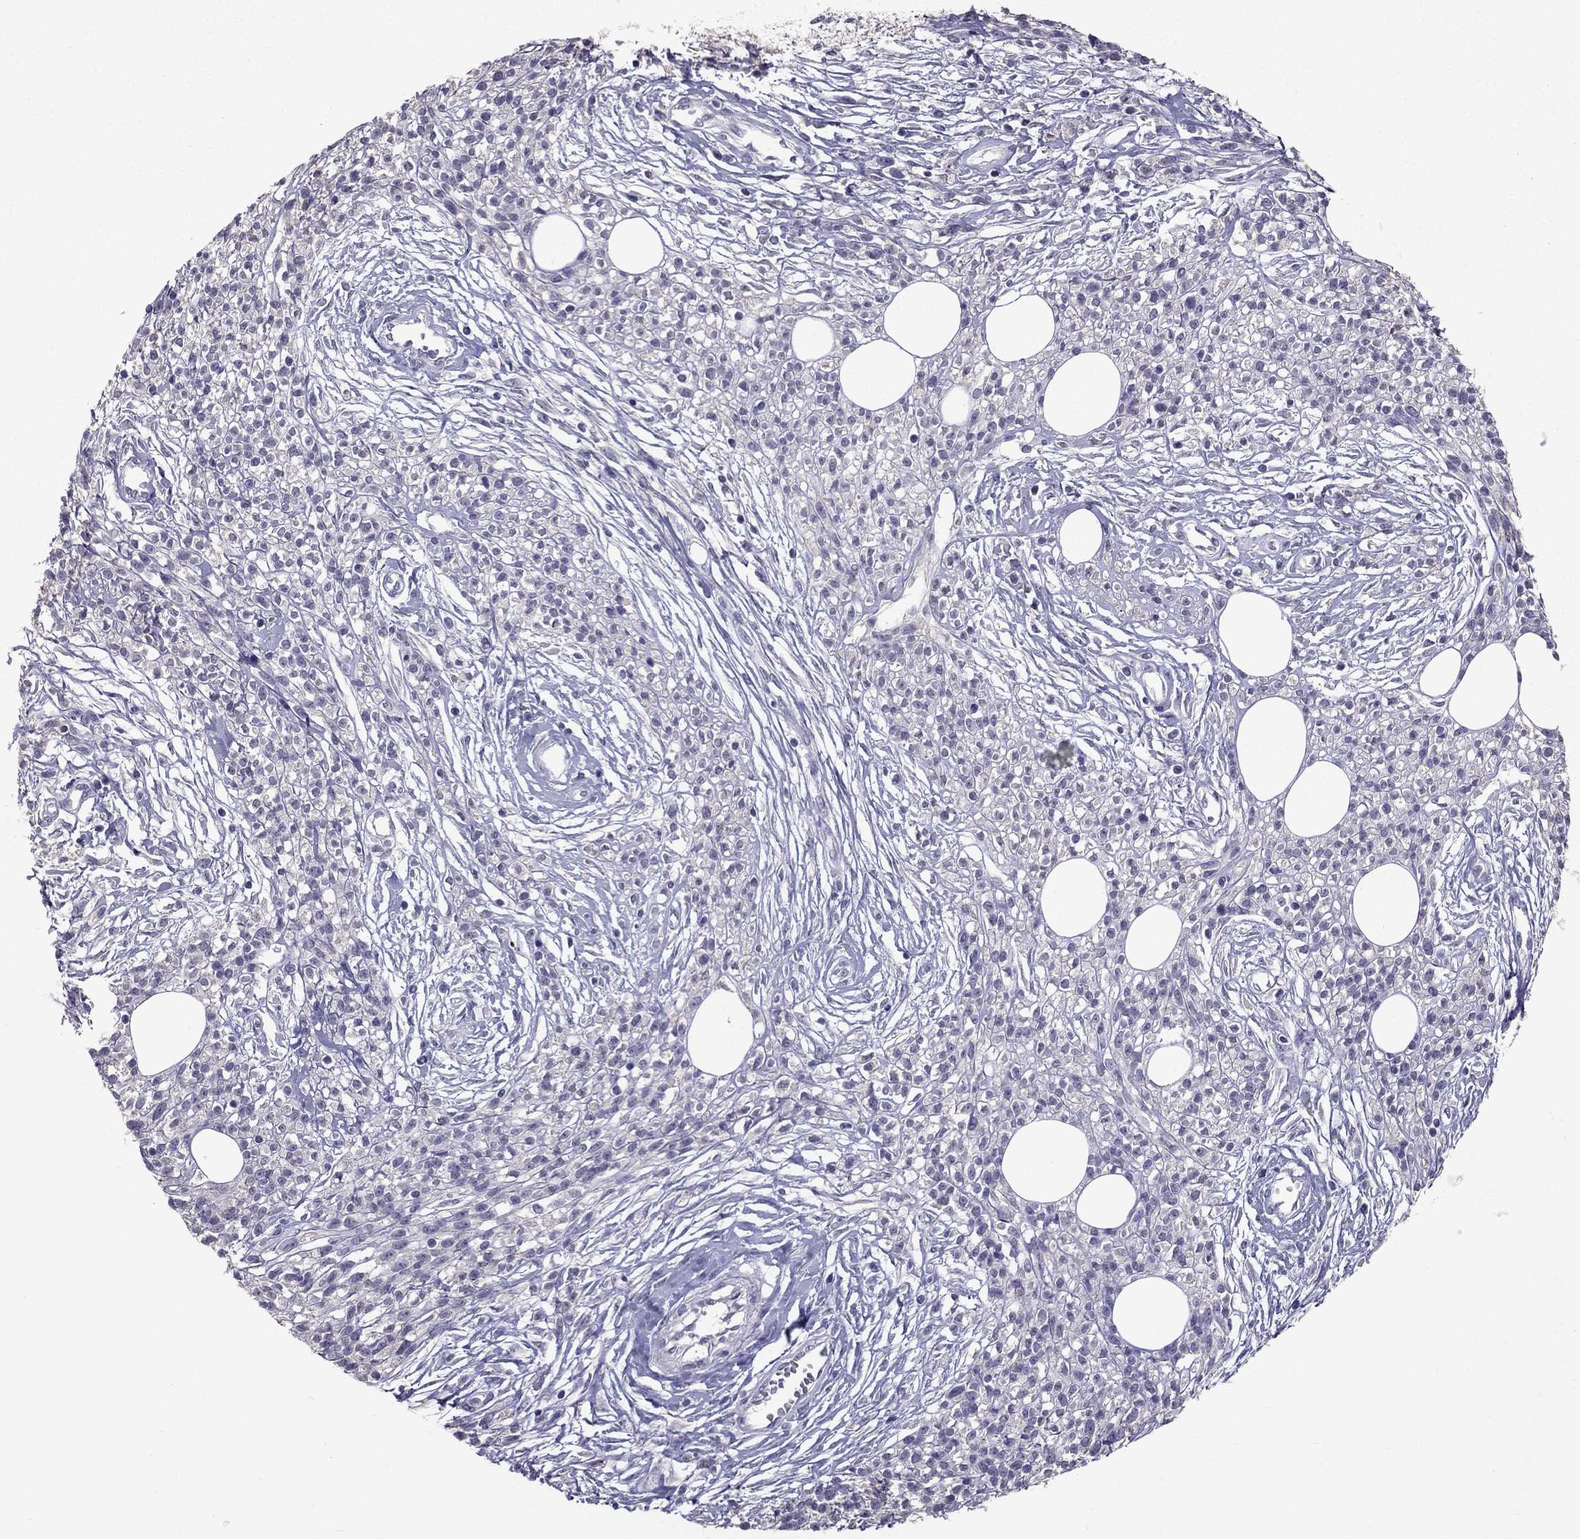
{"staining": {"intensity": "negative", "quantity": "none", "location": "none"}, "tissue": "melanoma", "cell_type": "Tumor cells", "image_type": "cancer", "snomed": [{"axis": "morphology", "description": "Malignant melanoma, NOS"}, {"axis": "topography", "description": "Skin"}, {"axis": "topography", "description": "Skin of trunk"}], "caption": "Human malignant melanoma stained for a protein using immunohistochemistry reveals no expression in tumor cells.", "gene": "SCG5", "patient": {"sex": "male", "age": 74}}